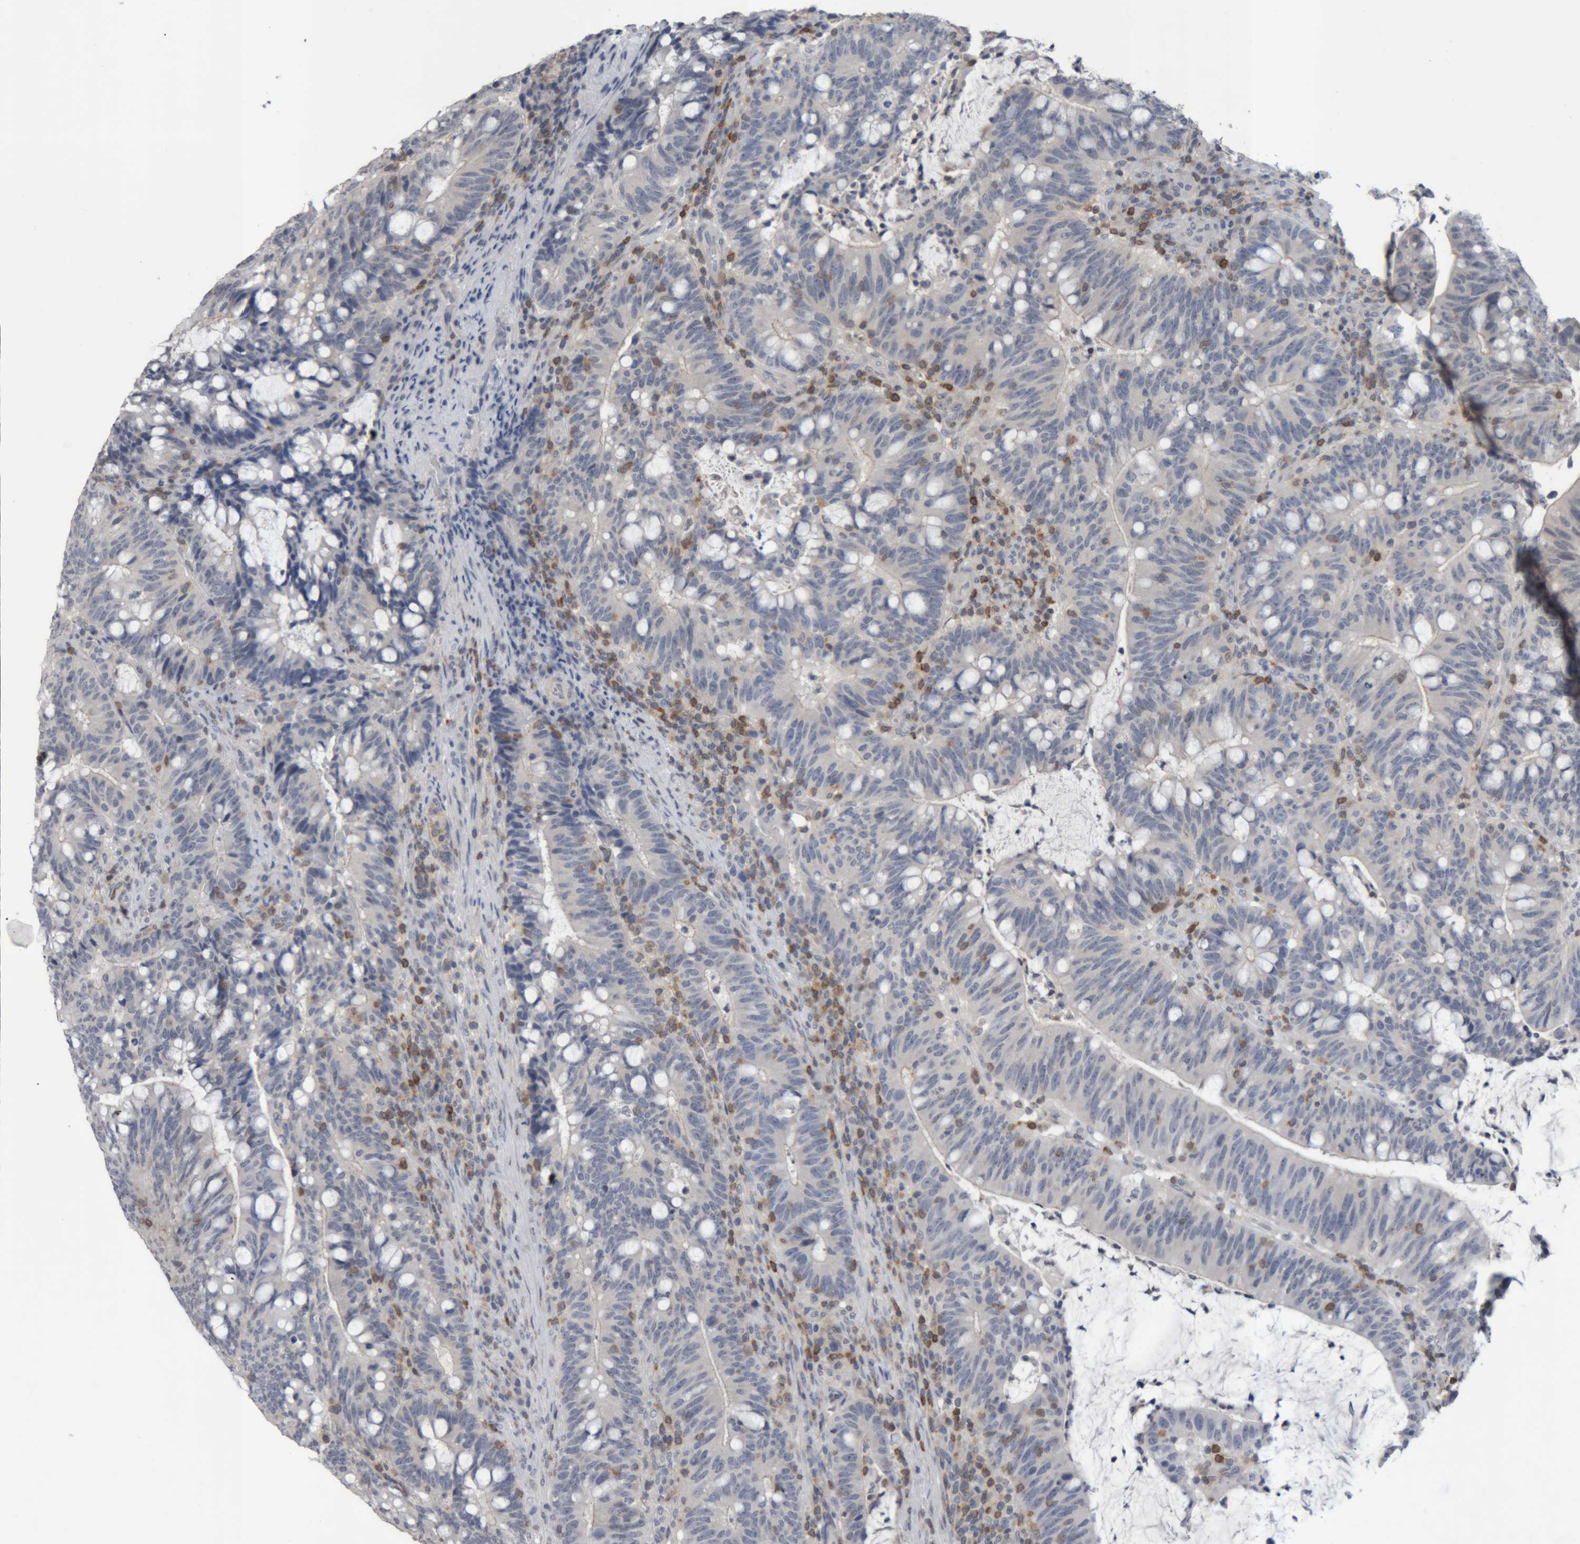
{"staining": {"intensity": "negative", "quantity": "none", "location": "none"}, "tissue": "colorectal cancer", "cell_type": "Tumor cells", "image_type": "cancer", "snomed": [{"axis": "morphology", "description": "Adenocarcinoma, NOS"}, {"axis": "topography", "description": "Colon"}], "caption": "This micrograph is of colorectal adenocarcinoma stained with immunohistochemistry to label a protein in brown with the nuclei are counter-stained blue. There is no expression in tumor cells. (Brightfield microscopy of DAB immunohistochemistry (IHC) at high magnification).", "gene": "NFATC2", "patient": {"sex": "female", "age": 66}}